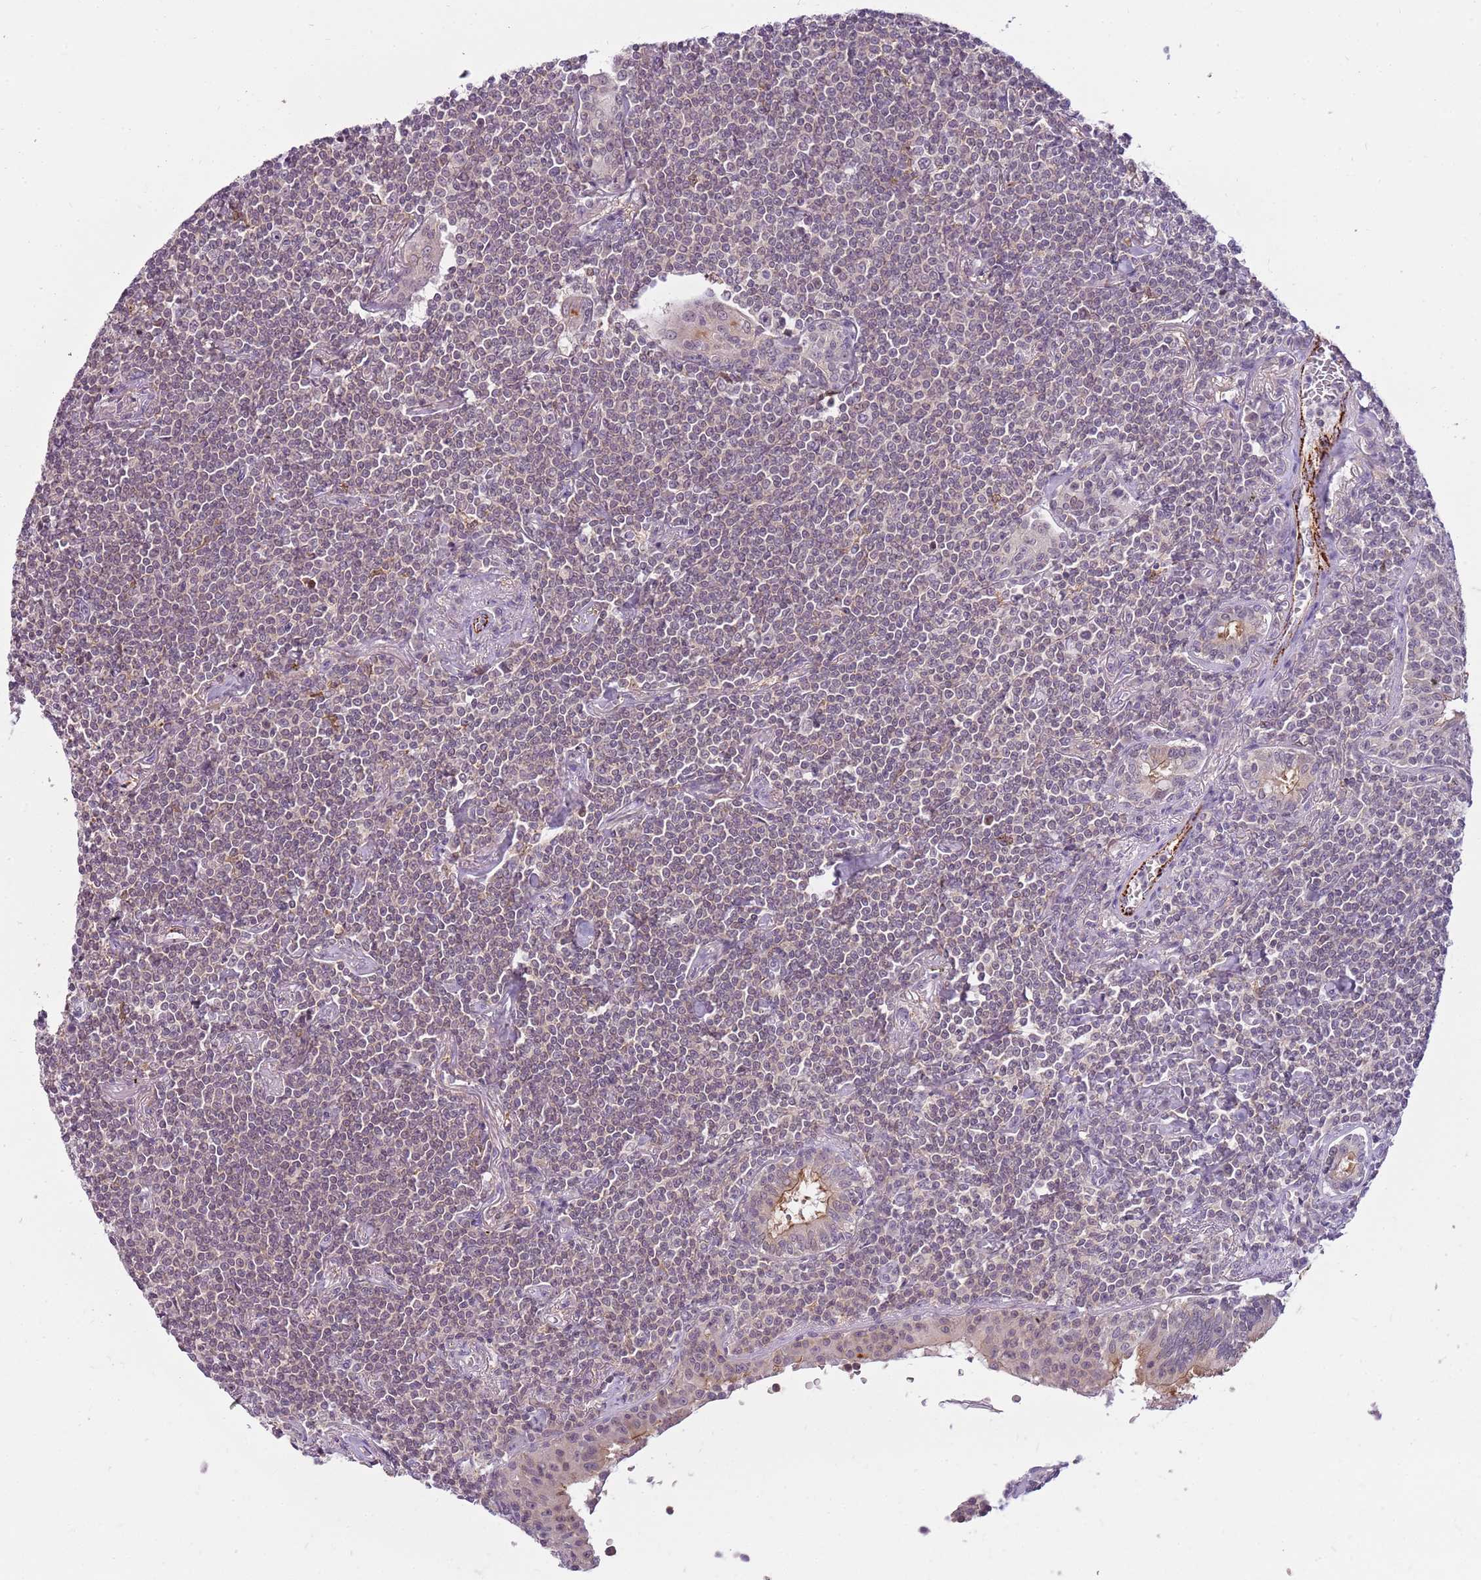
{"staining": {"intensity": "negative", "quantity": "none", "location": "none"}, "tissue": "lymphoma", "cell_type": "Tumor cells", "image_type": "cancer", "snomed": [{"axis": "morphology", "description": "Malignant lymphoma, non-Hodgkin's type, Low grade"}, {"axis": "topography", "description": "Lung"}], "caption": "Tumor cells are negative for protein expression in human lymphoma.", "gene": "CAPN7", "patient": {"sex": "female", "age": 71}}